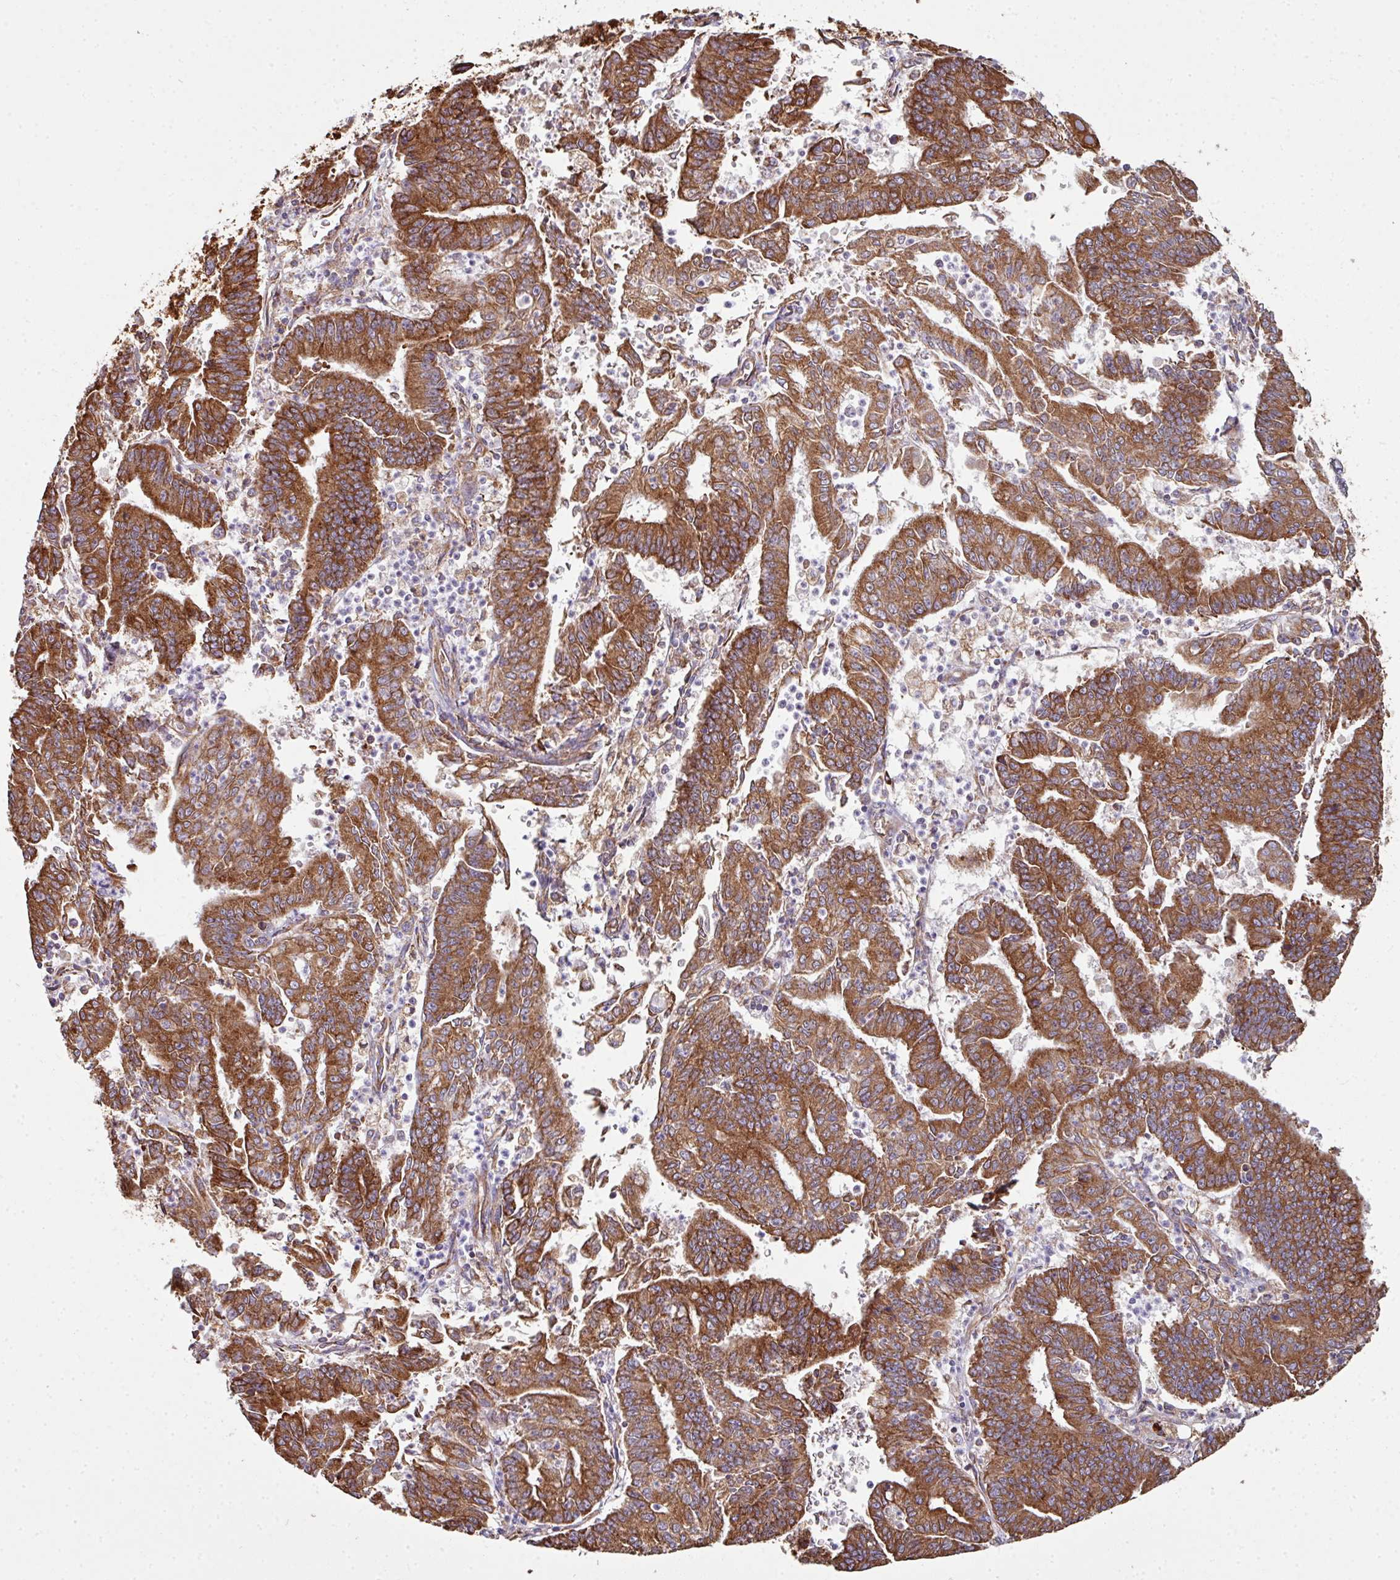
{"staining": {"intensity": "strong", "quantity": ">75%", "location": "cytoplasmic/membranous"}, "tissue": "endometrial cancer", "cell_type": "Tumor cells", "image_type": "cancer", "snomed": [{"axis": "morphology", "description": "Adenocarcinoma, NOS"}, {"axis": "topography", "description": "Endometrium"}], "caption": "A high-resolution histopathology image shows immunohistochemistry staining of endometrial cancer, which exhibits strong cytoplasmic/membranous staining in about >75% of tumor cells.", "gene": "FAT4", "patient": {"sex": "female", "age": 73}}